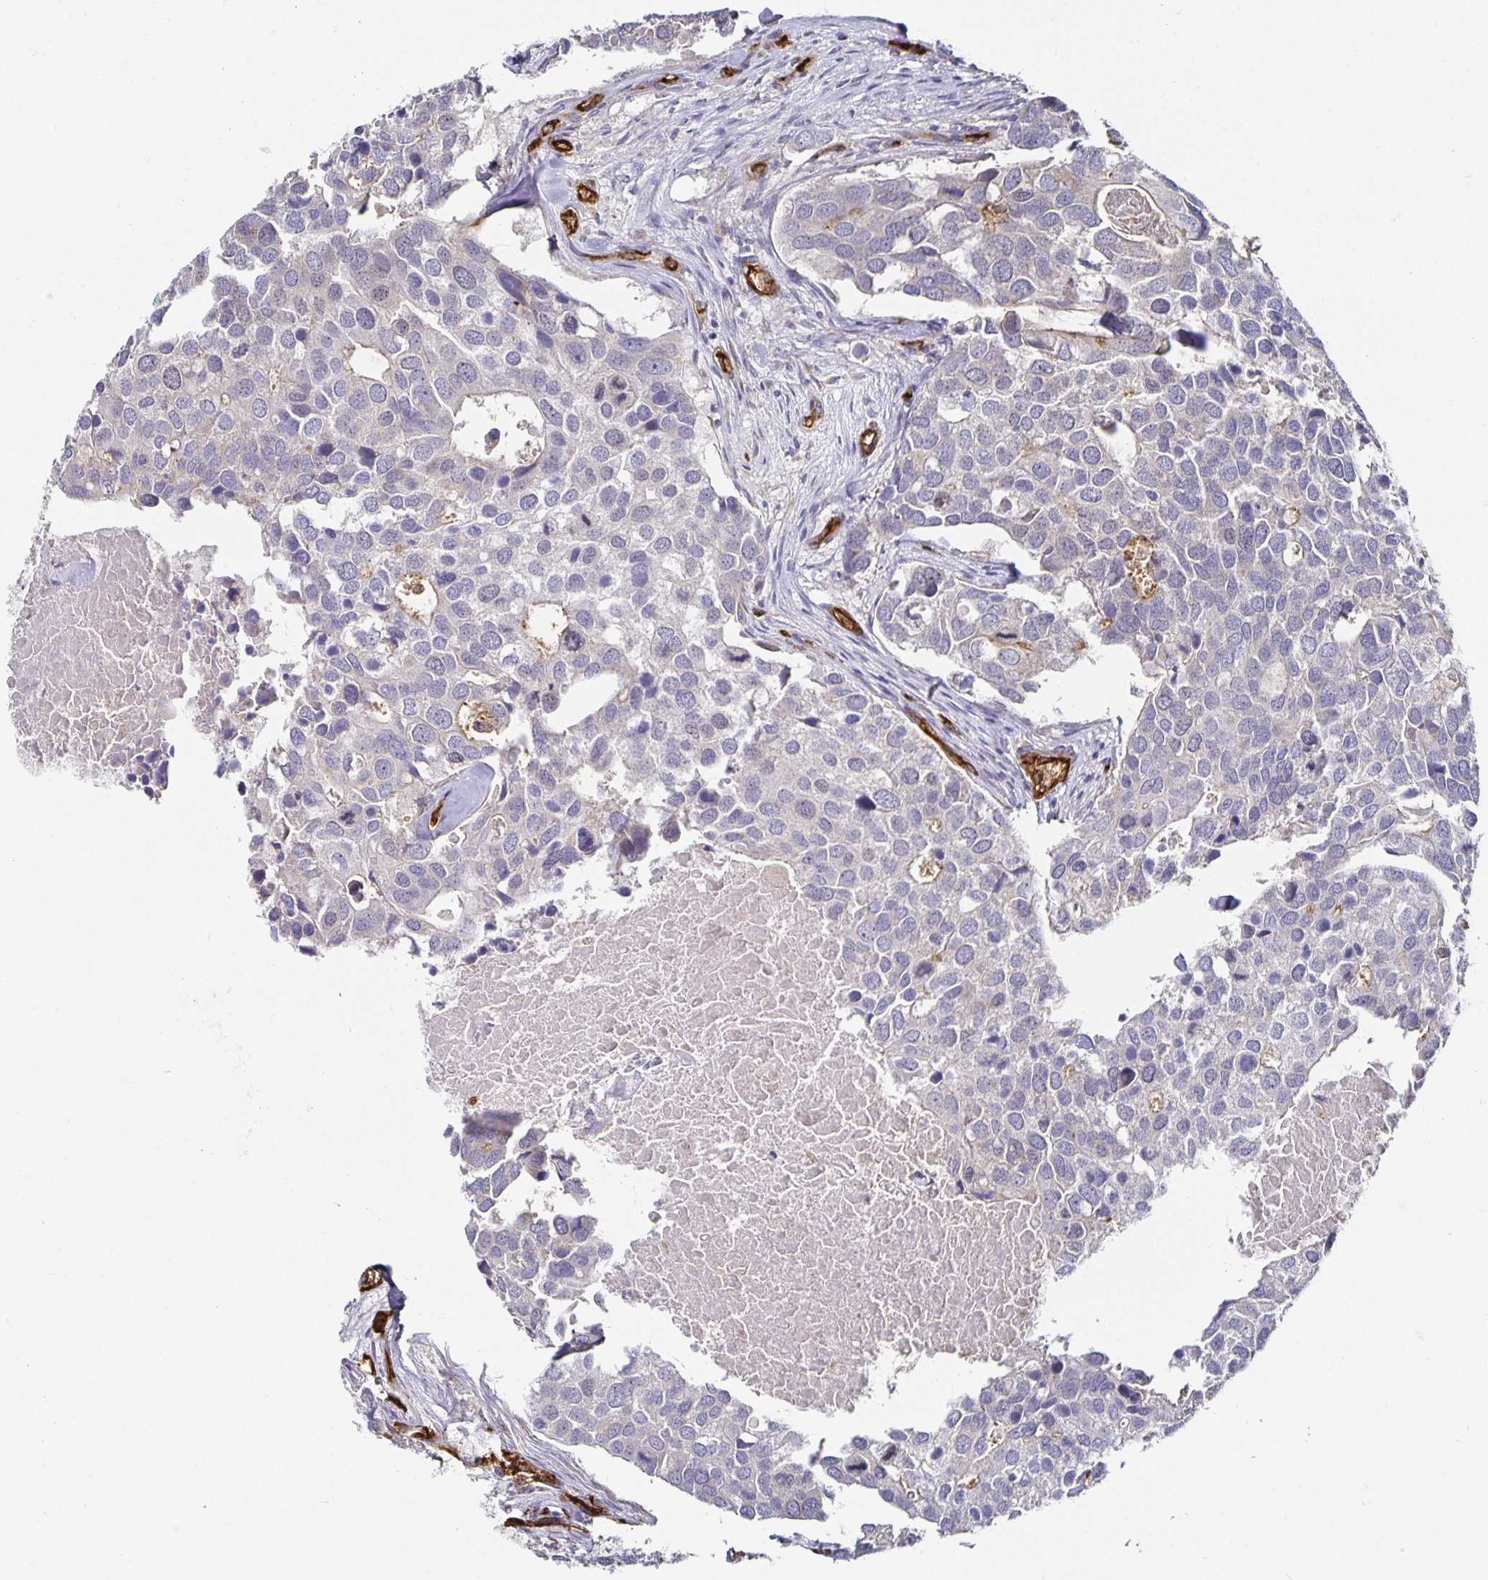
{"staining": {"intensity": "negative", "quantity": "none", "location": "none"}, "tissue": "breast cancer", "cell_type": "Tumor cells", "image_type": "cancer", "snomed": [{"axis": "morphology", "description": "Duct carcinoma"}, {"axis": "topography", "description": "Breast"}], "caption": "Immunohistochemistry of breast cancer demonstrates no staining in tumor cells.", "gene": "PODXL", "patient": {"sex": "female", "age": 83}}